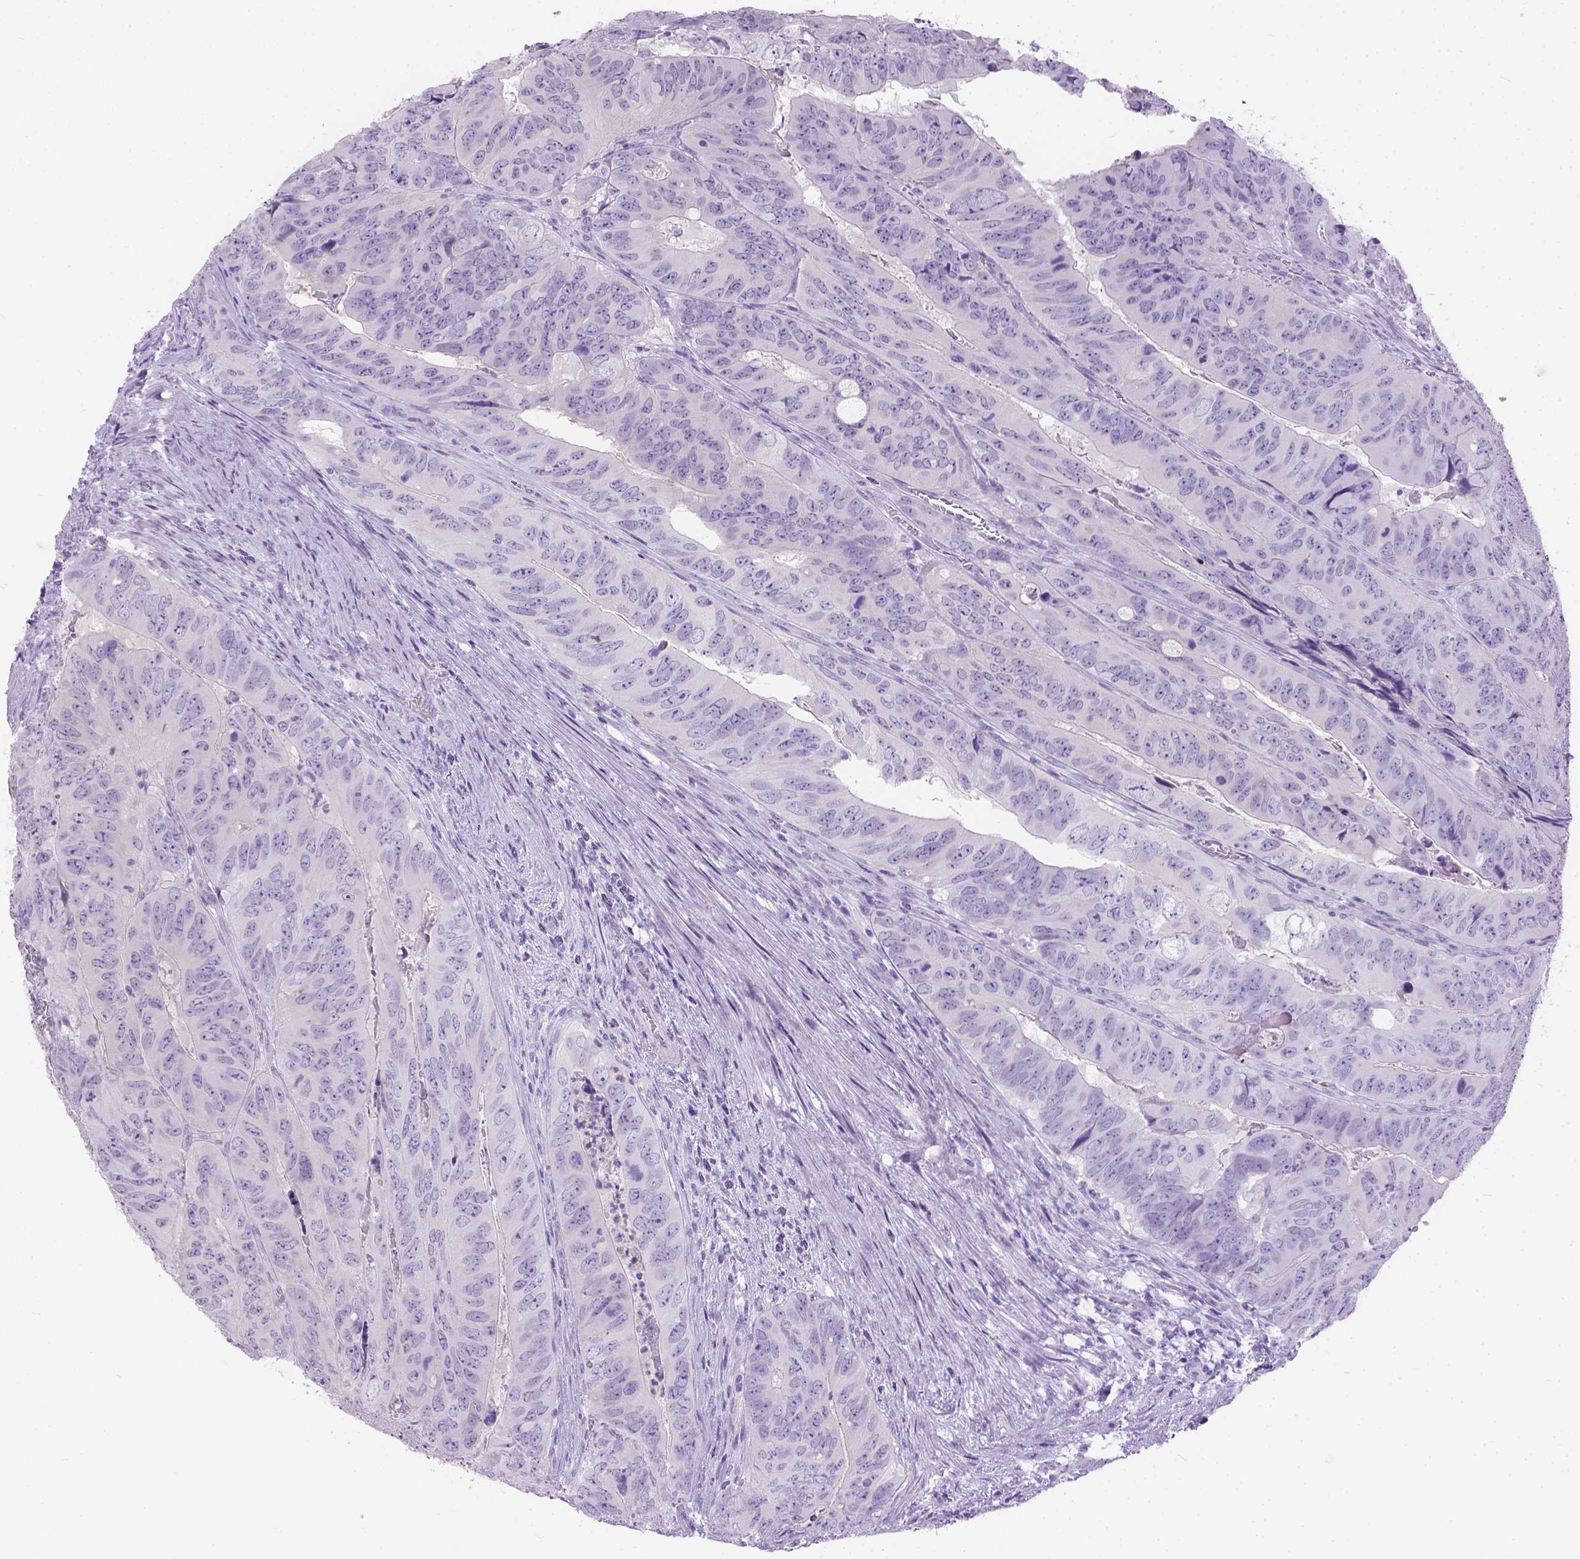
{"staining": {"intensity": "negative", "quantity": "none", "location": "none"}, "tissue": "colorectal cancer", "cell_type": "Tumor cells", "image_type": "cancer", "snomed": [{"axis": "morphology", "description": "Adenocarcinoma, NOS"}, {"axis": "topography", "description": "Colon"}], "caption": "The photomicrograph displays no staining of tumor cells in adenocarcinoma (colorectal).", "gene": "TMEM38A", "patient": {"sex": "male", "age": 79}}